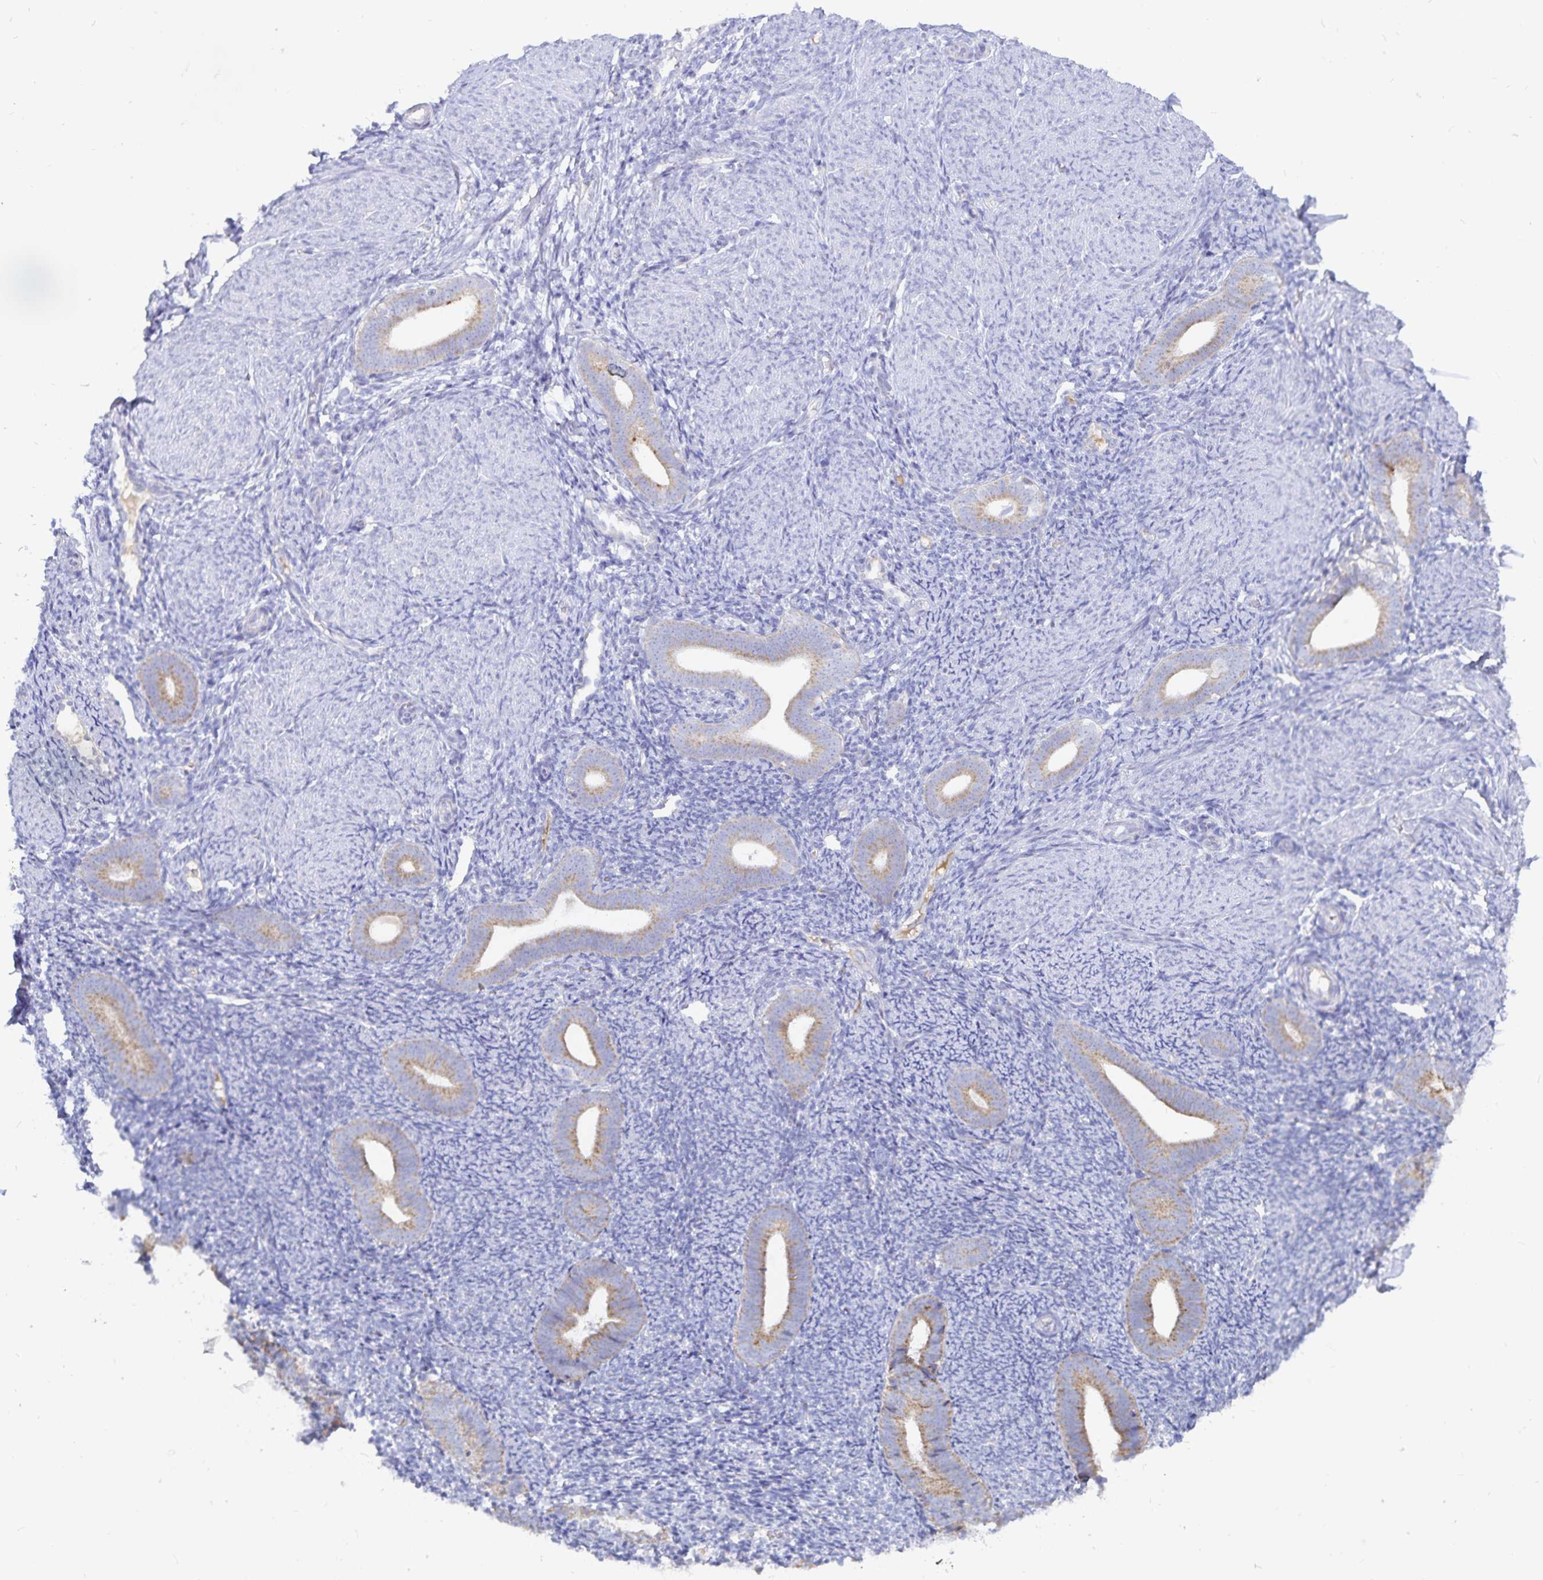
{"staining": {"intensity": "negative", "quantity": "none", "location": "none"}, "tissue": "endometrium", "cell_type": "Cells in endometrial stroma", "image_type": "normal", "snomed": [{"axis": "morphology", "description": "Normal tissue, NOS"}, {"axis": "topography", "description": "Endometrium"}], "caption": "The image displays no staining of cells in endometrial stroma in normal endometrium. (Stains: DAB immunohistochemistry (IHC) with hematoxylin counter stain, Microscopy: brightfield microscopy at high magnification).", "gene": "PKHD1", "patient": {"sex": "female", "age": 39}}